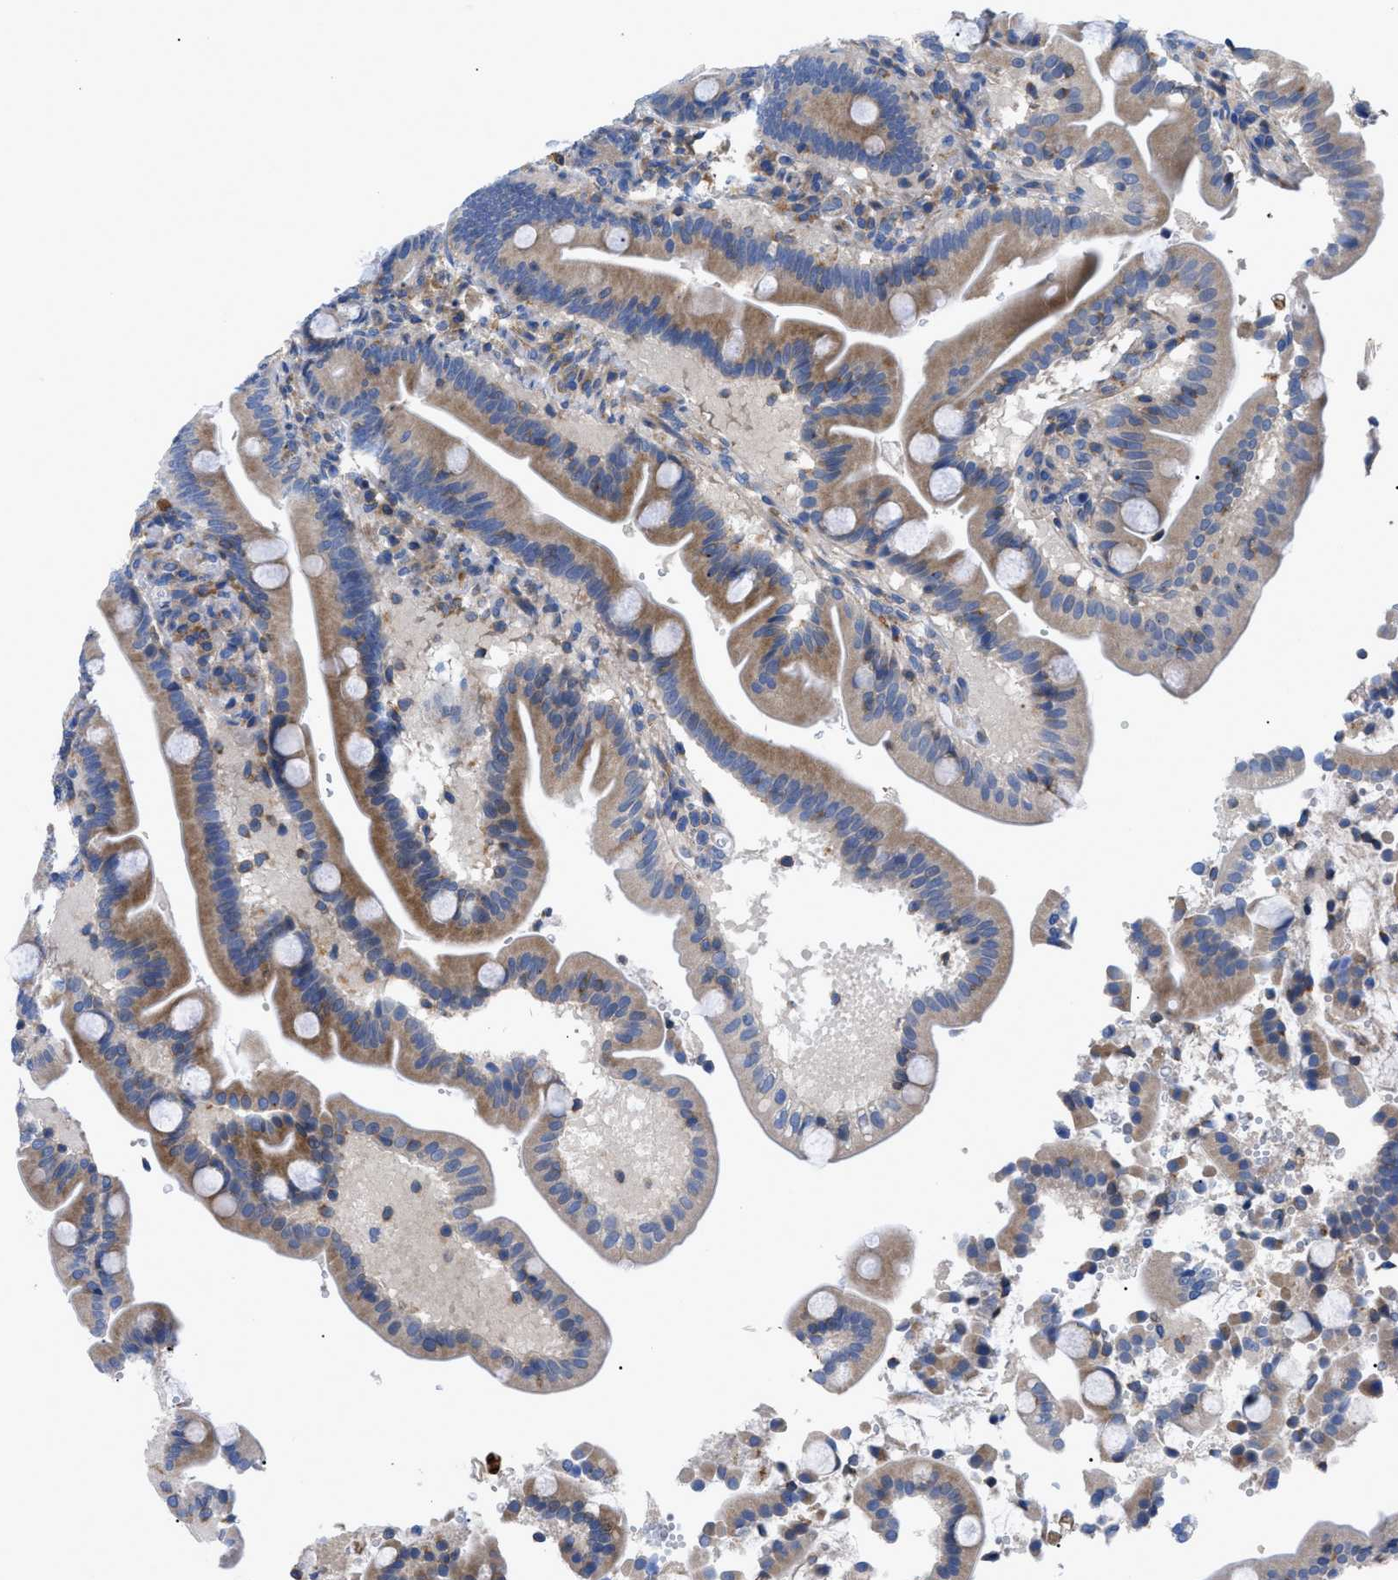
{"staining": {"intensity": "moderate", "quantity": ">75%", "location": "cytoplasmic/membranous"}, "tissue": "duodenum", "cell_type": "Glandular cells", "image_type": "normal", "snomed": [{"axis": "morphology", "description": "Normal tissue, NOS"}, {"axis": "topography", "description": "Duodenum"}], "caption": "A micrograph of human duodenum stained for a protein displays moderate cytoplasmic/membranous brown staining in glandular cells.", "gene": "HSPB8", "patient": {"sex": "male", "age": 54}}